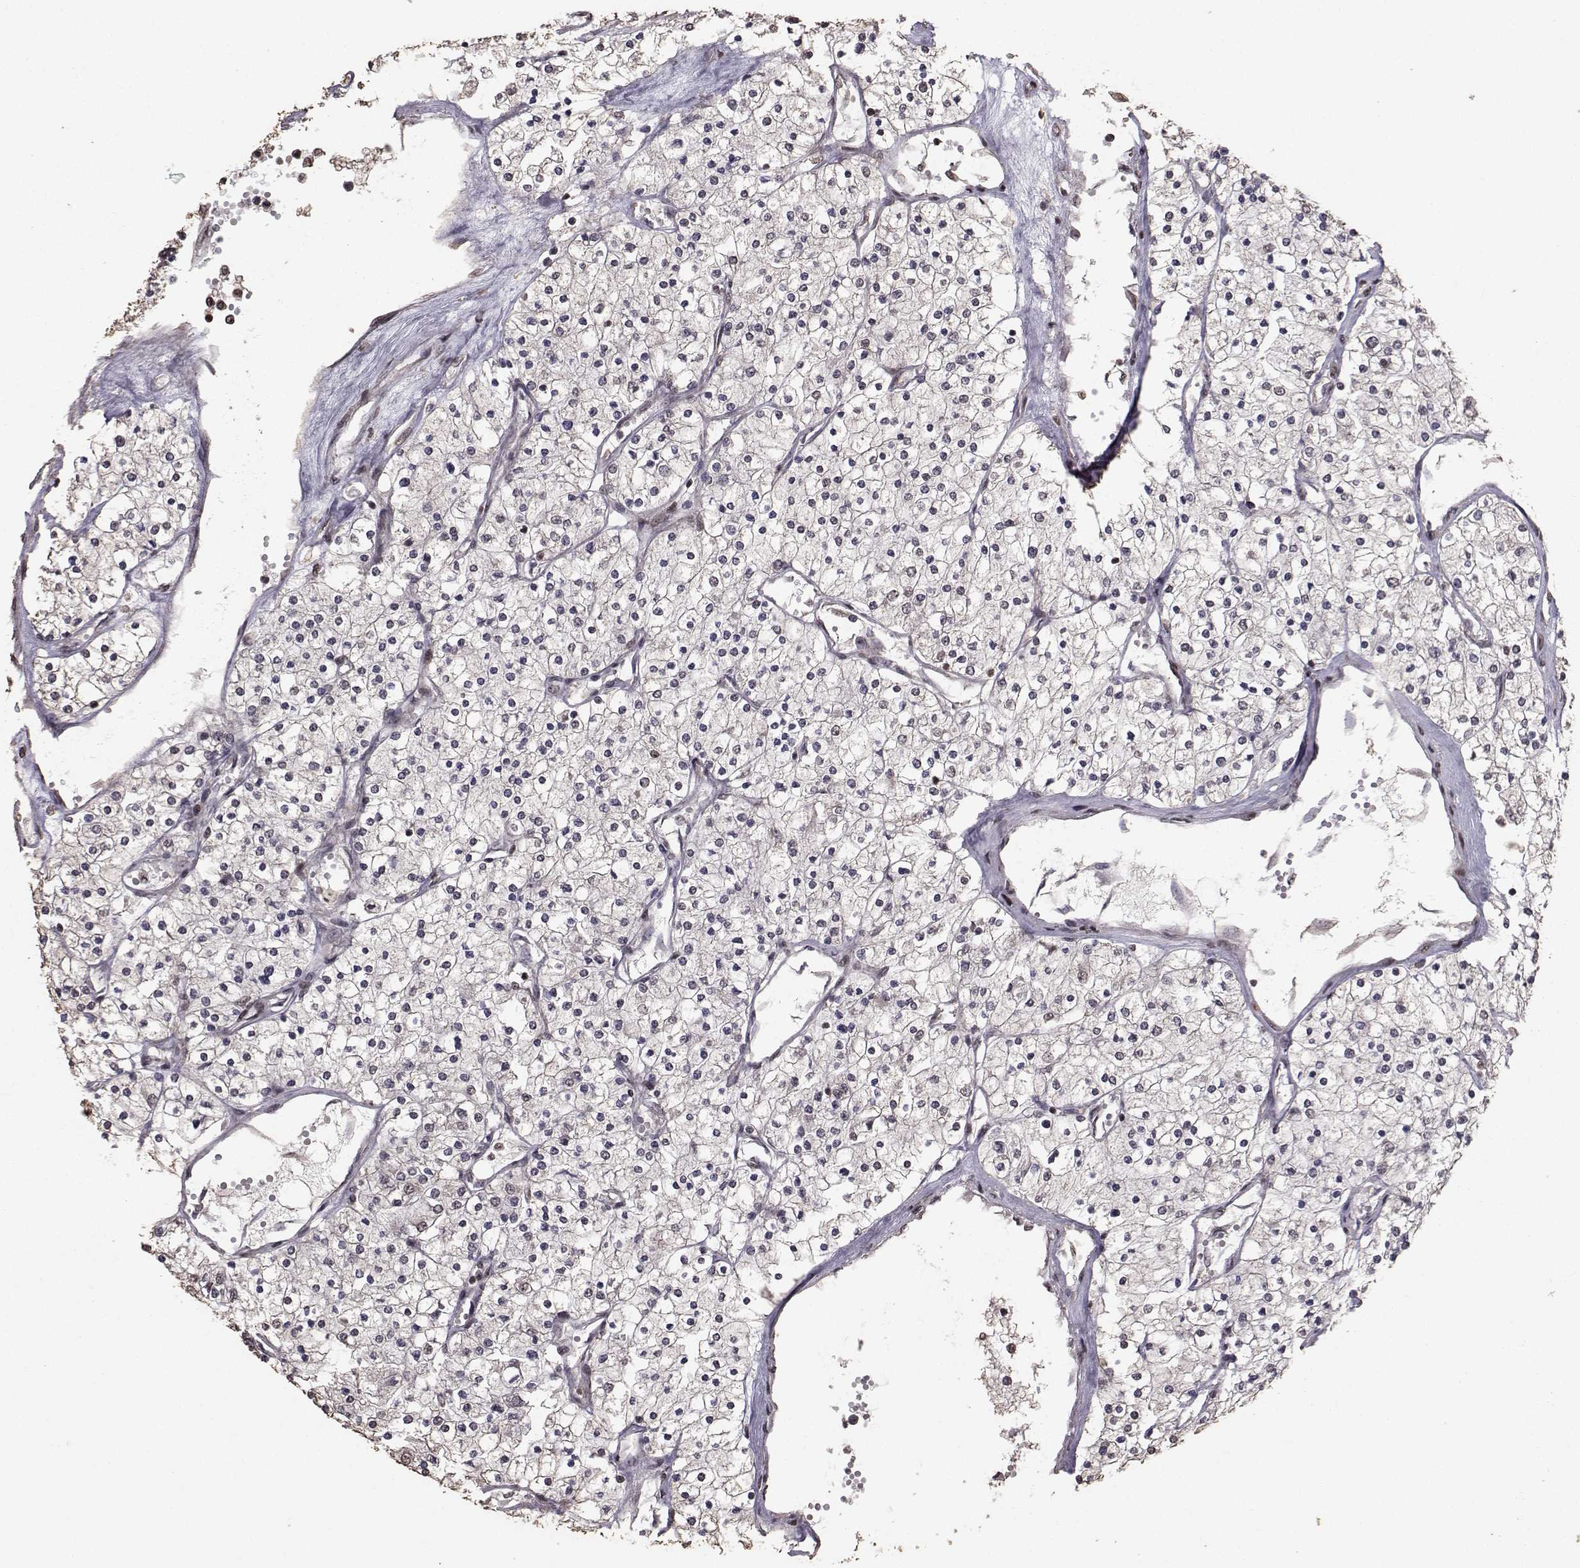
{"staining": {"intensity": "negative", "quantity": "none", "location": "none"}, "tissue": "renal cancer", "cell_type": "Tumor cells", "image_type": "cancer", "snomed": [{"axis": "morphology", "description": "Adenocarcinoma, NOS"}, {"axis": "topography", "description": "Kidney"}], "caption": "A micrograph of human adenocarcinoma (renal) is negative for staining in tumor cells.", "gene": "SF1", "patient": {"sex": "male", "age": 80}}